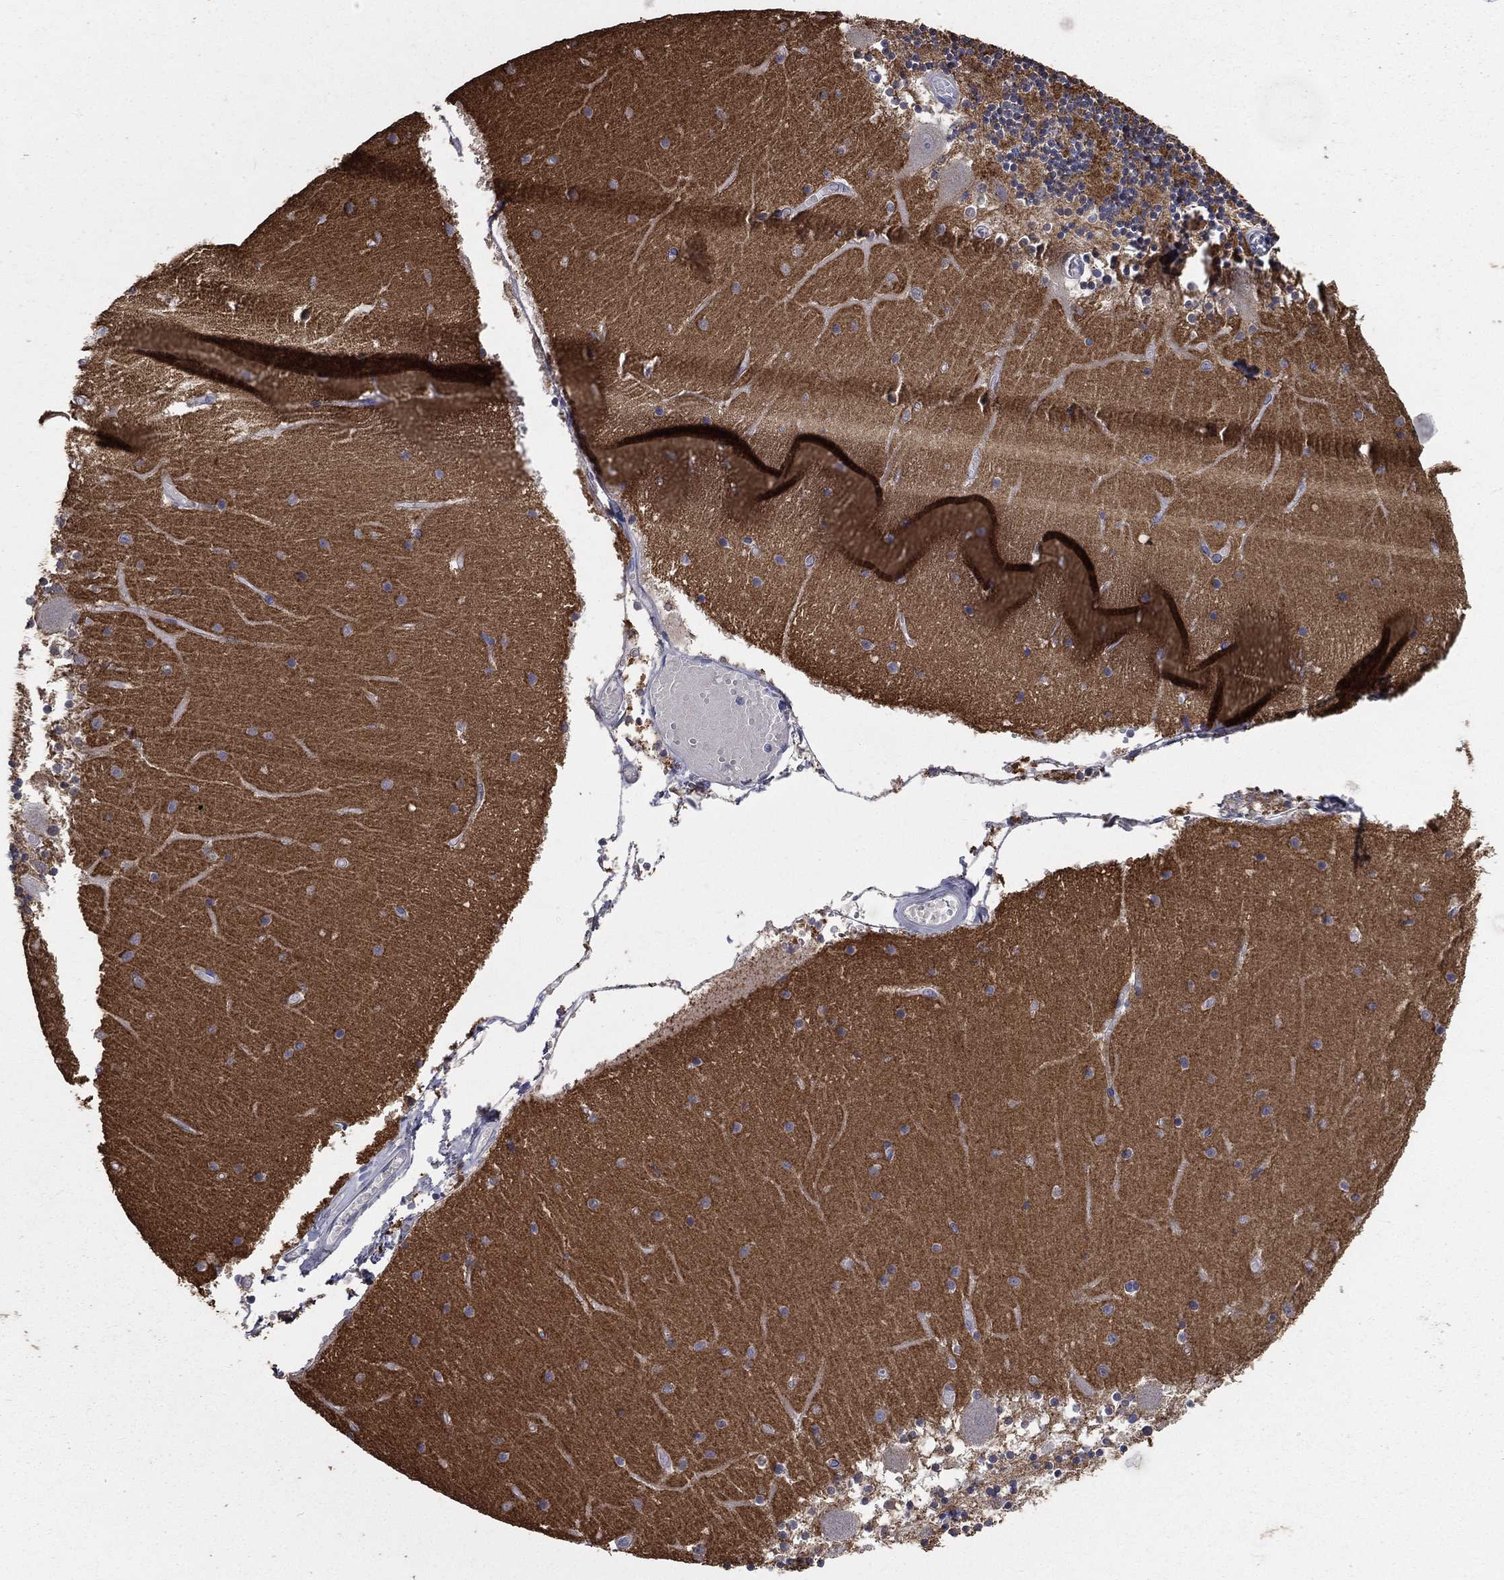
{"staining": {"intensity": "negative", "quantity": "none", "location": "none"}, "tissue": "cerebellum", "cell_type": "Cells in granular layer", "image_type": "normal", "snomed": [{"axis": "morphology", "description": "Normal tissue, NOS"}, {"axis": "topography", "description": "Cerebellum"}], "caption": "A photomicrograph of human cerebellum is negative for staining in cells in granular layer. Brightfield microscopy of immunohistochemistry stained with DAB (brown) and hematoxylin (blue), captured at high magnification.", "gene": "SNAP25", "patient": {"sex": "female", "age": 28}}